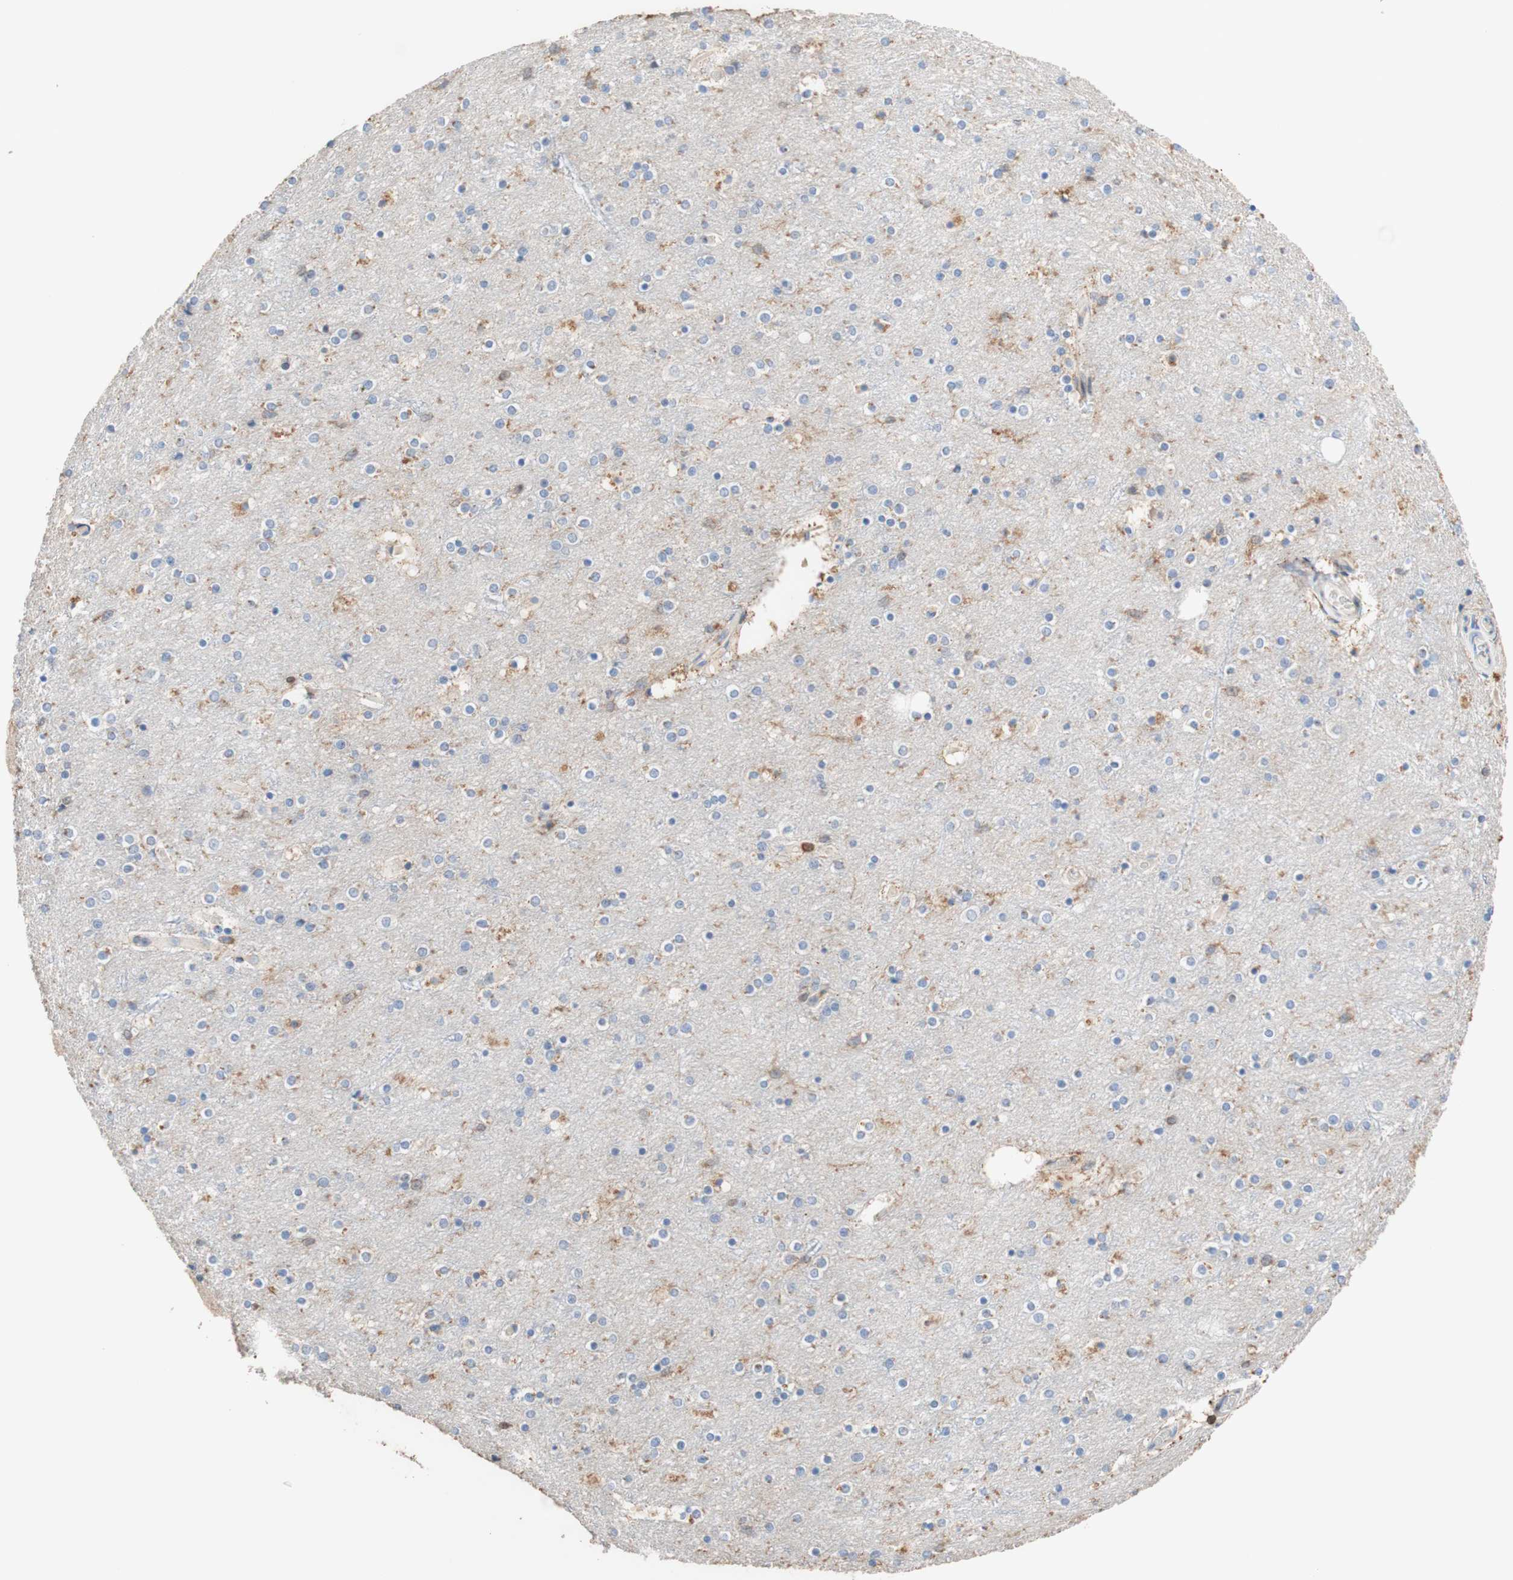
{"staining": {"intensity": "negative", "quantity": "none", "location": "none"}, "tissue": "cerebral cortex", "cell_type": "Endothelial cells", "image_type": "normal", "snomed": [{"axis": "morphology", "description": "Normal tissue, NOS"}, {"axis": "topography", "description": "Cerebral cortex"}], "caption": "Immunohistochemistry image of benign cerebral cortex: human cerebral cortex stained with DAB (3,3'-diaminobenzidine) exhibits no significant protein positivity in endothelial cells.", "gene": "SPINK6", "patient": {"sex": "female", "age": 54}}